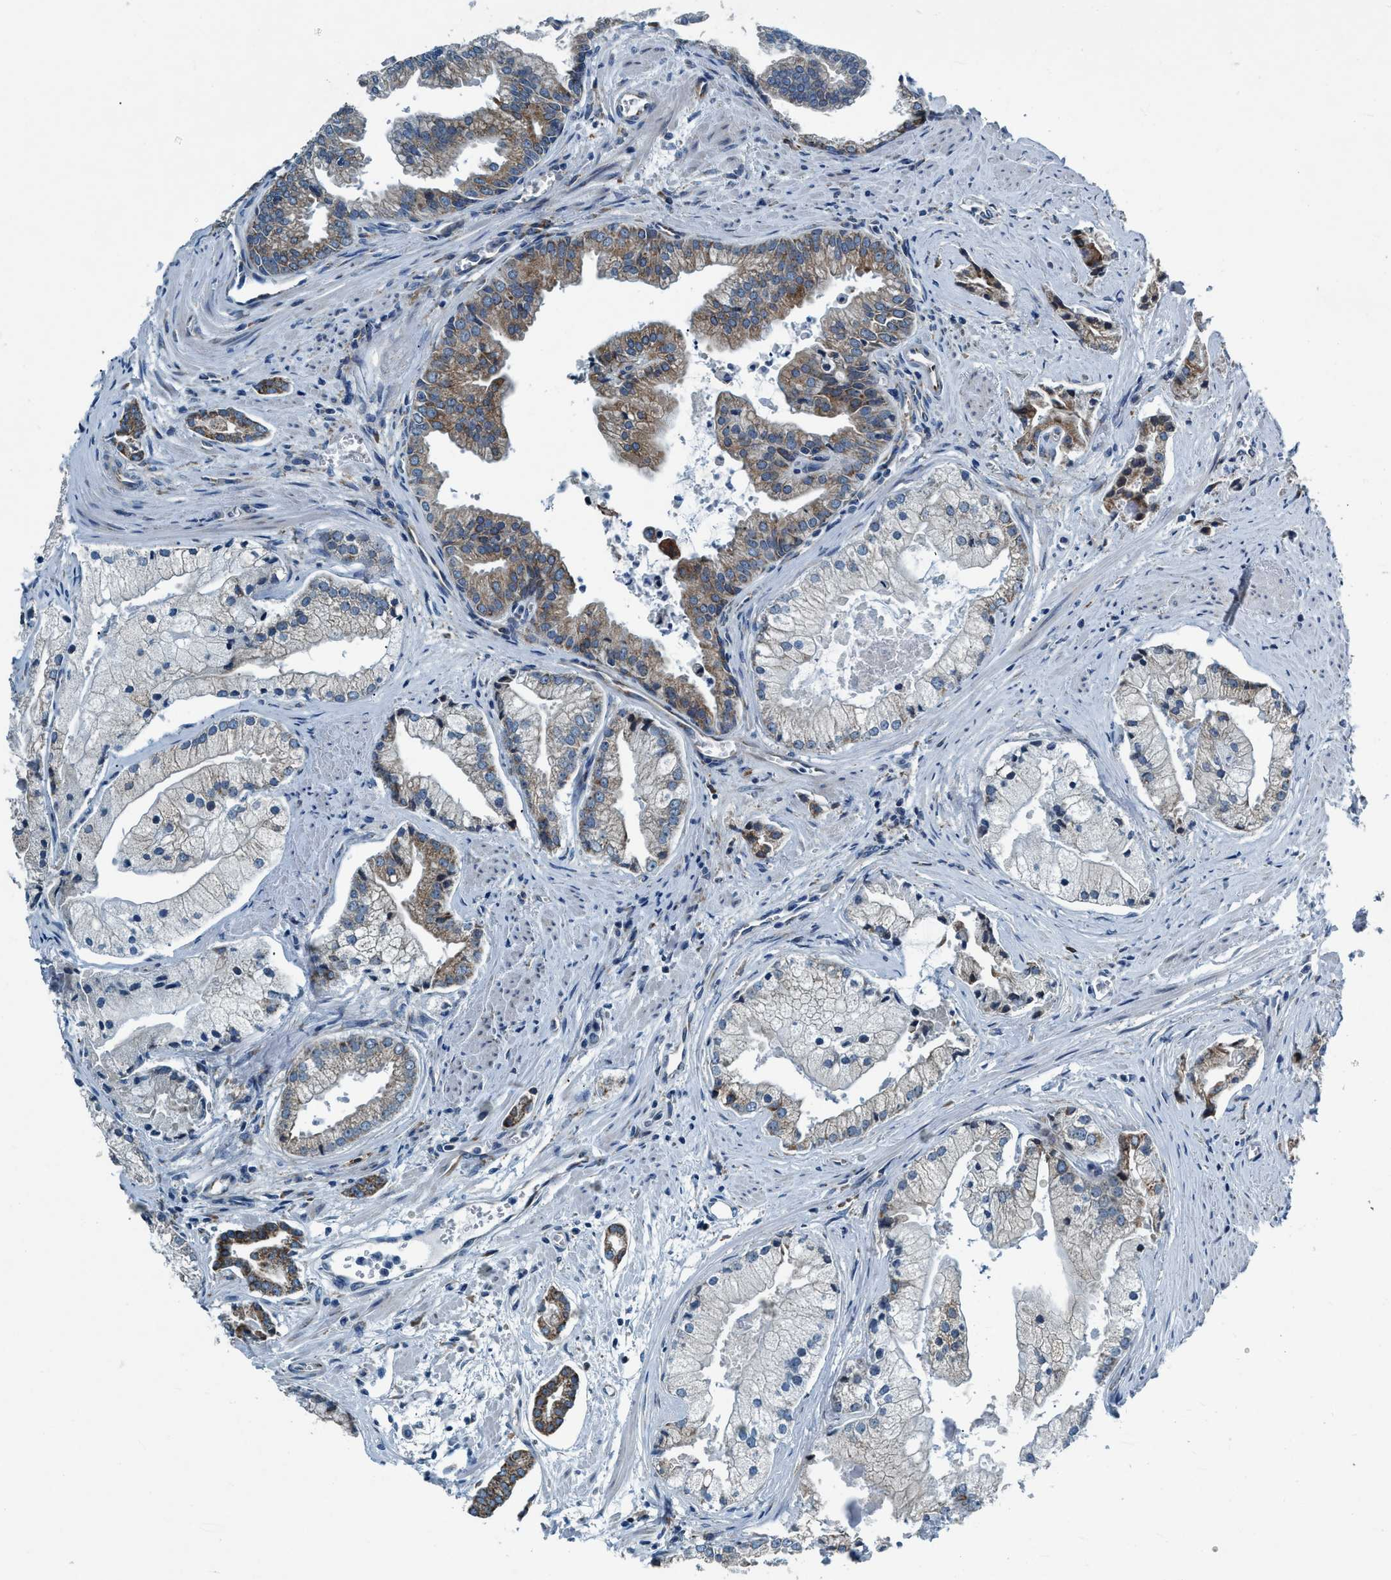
{"staining": {"intensity": "moderate", "quantity": ">75%", "location": "cytoplasmic/membranous"}, "tissue": "prostate cancer", "cell_type": "Tumor cells", "image_type": "cancer", "snomed": [{"axis": "morphology", "description": "Adenocarcinoma, High grade"}, {"axis": "topography", "description": "Prostate"}], "caption": "Prostate cancer (high-grade adenocarcinoma) stained with a protein marker exhibits moderate staining in tumor cells.", "gene": "ARMC9", "patient": {"sex": "male", "age": 67}}